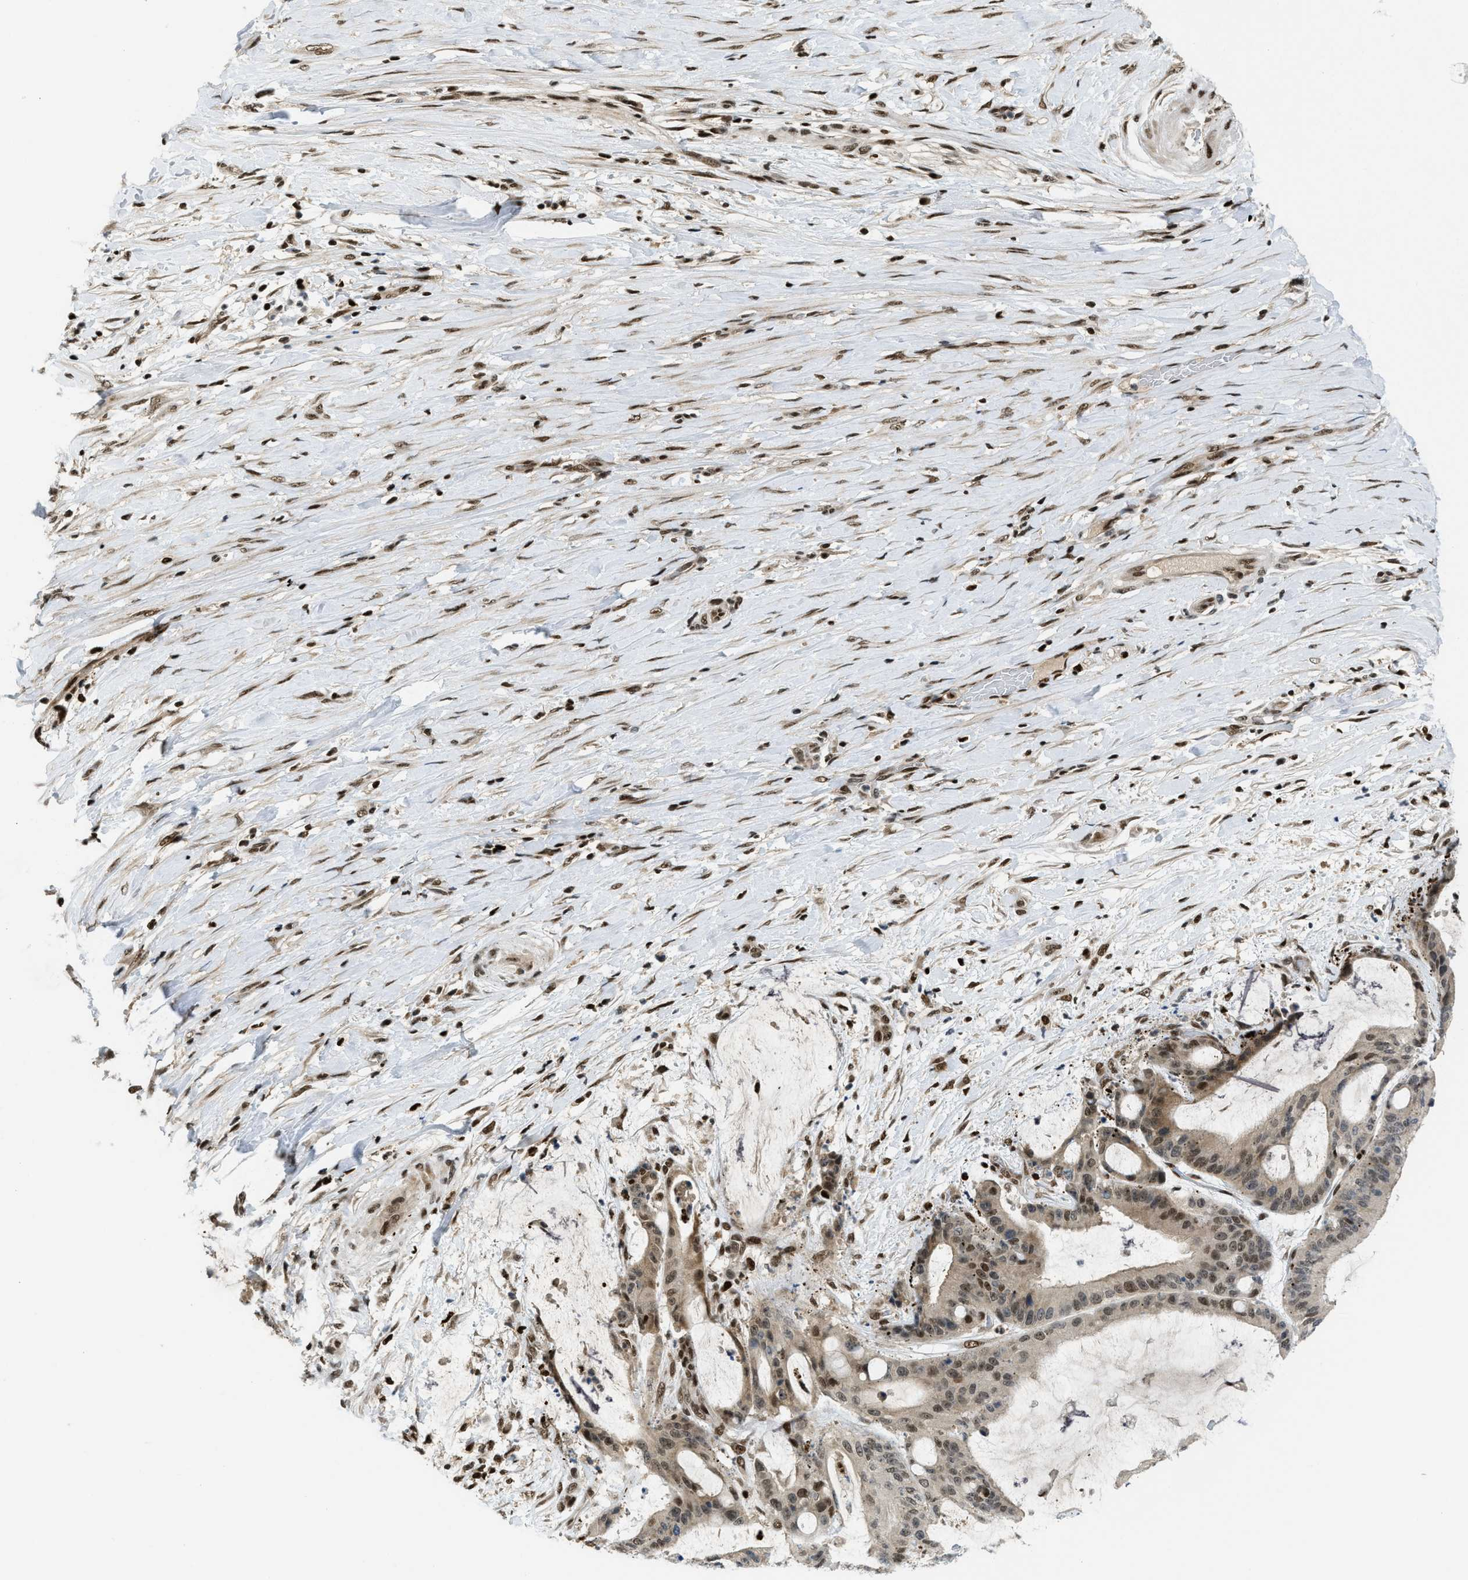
{"staining": {"intensity": "moderate", "quantity": ">75%", "location": "nuclear"}, "tissue": "liver cancer", "cell_type": "Tumor cells", "image_type": "cancer", "snomed": [{"axis": "morphology", "description": "Cholangiocarcinoma"}, {"axis": "topography", "description": "Liver"}], "caption": "Immunohistochemical staining of human liver cancer (cholangiocarcinoma) shows moderate nuclear protein staining in about >75% of tumor cells. (DAB = brown stain, brightfield microscopy at high magnification).", "gene": "RFX5", "patient": {"sex": "female", "age": 73}}